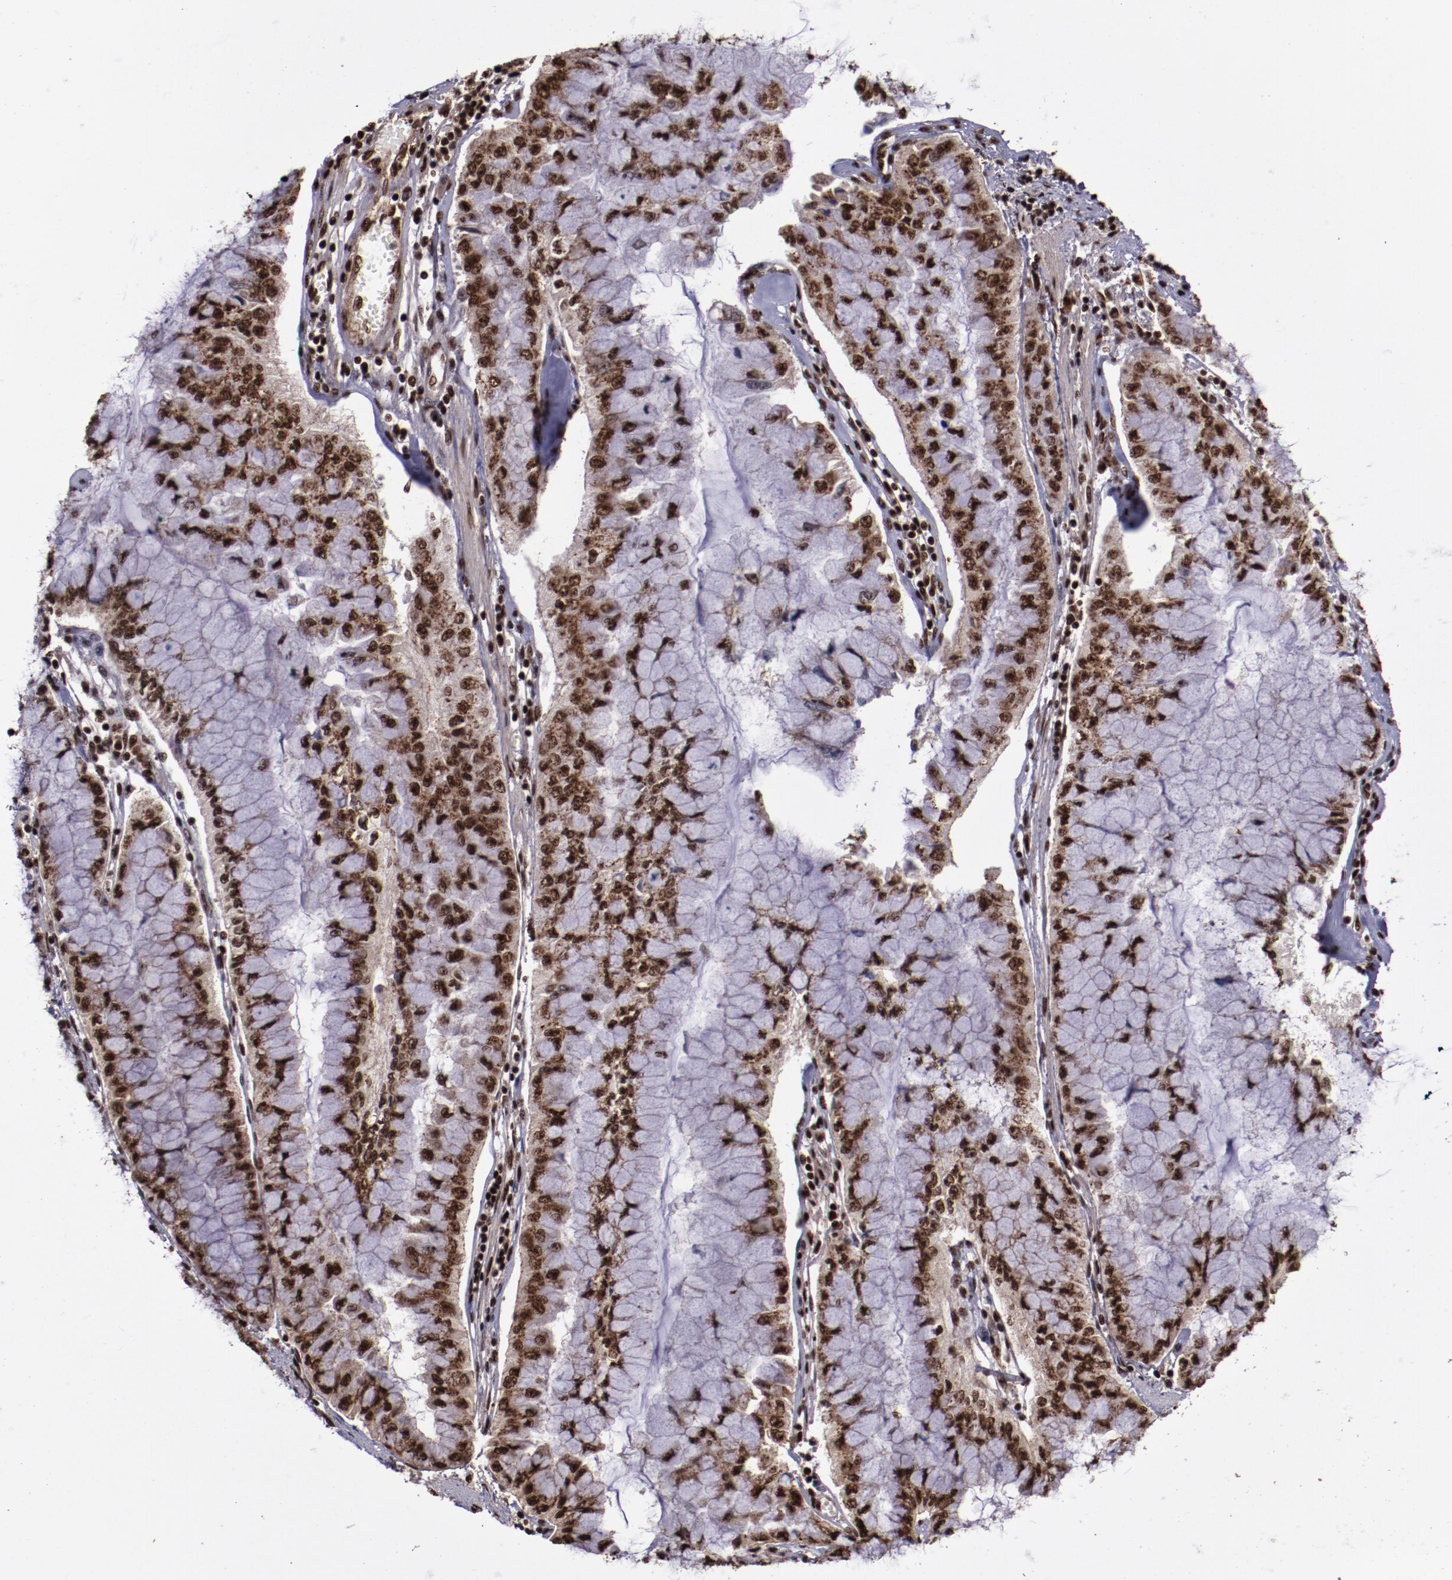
{"staining": {"intensity": "strong", "quantity": ">75%", "location": "cytoplasmic/membranous,nuclear"}, "tissue": "liver cancer", "cell_type": "Tumor cells", "image_type": "cancer", "snomed": [{"axis": "morphology", "description": "Cholangiocarcinoma"}, {"axis": "topography", "description": "Liver"}], "caption": "Approximately >75% of tumor cells in human cholangiocarcinoma (liver) reveal strong cytoplasmic/membranous and nuclear protein expression as visualized by brown immunohistochemical staining.", "gene": "SNW1", "patient": {"sex": "female", "age": 79}}